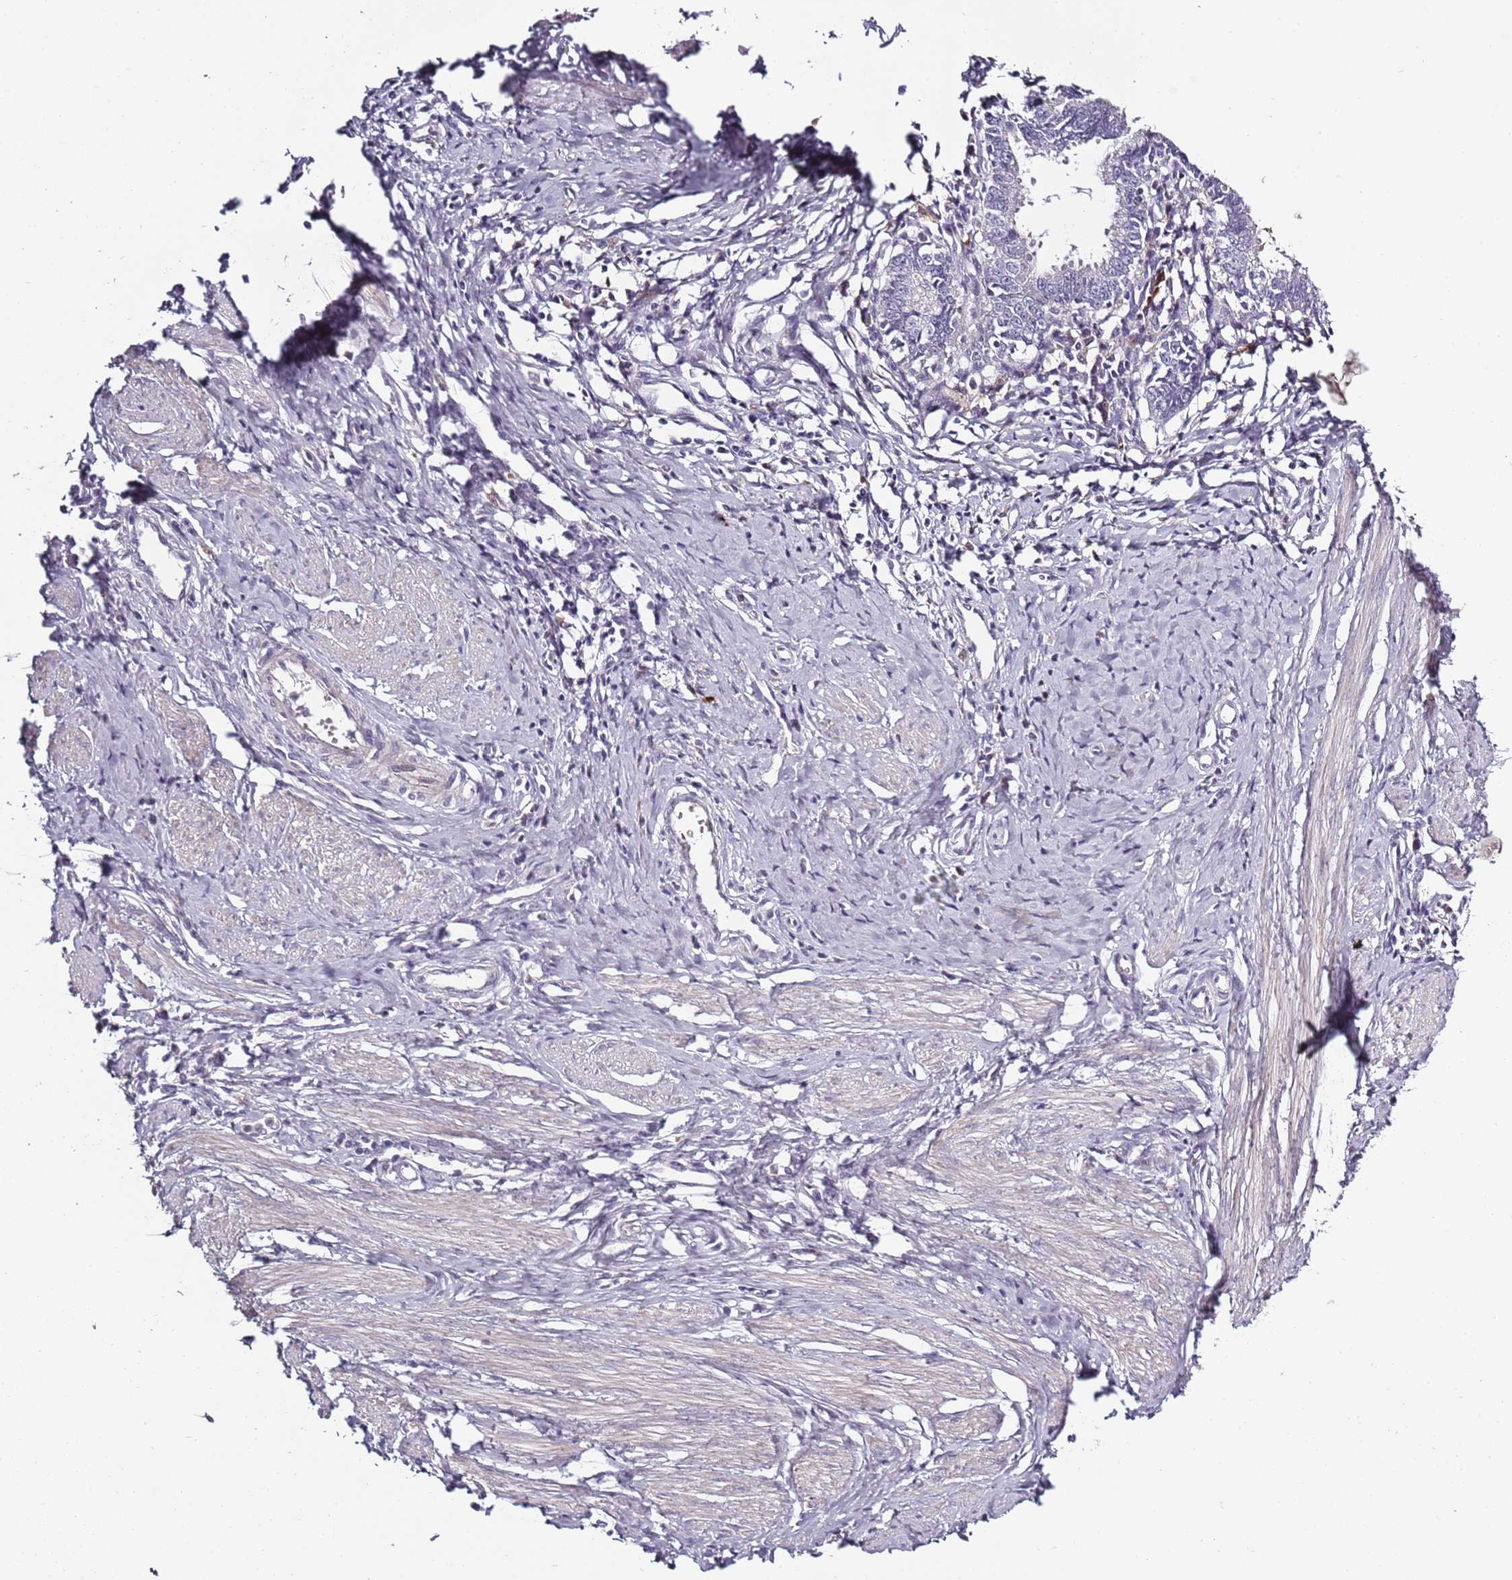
{"staining": {"intensity": "negative", "quantity": "none", "location": "none"}, "tissue": "cervical cancer", "cell_type": "Tumor cells", "image_type": "cancer", "snomed": [{"axis": "morphology", "description": "Adenocarcinoma, NOS"}, {"axis": "topography", "description": "Cervix"}], "caption": "Tumor cells are negative for brown protein staining in cervical cancer (adenocarcinoma). (DAB (3,3'-diaminobenzidine) immunohistochemistry (IHC) visualized using brightfield microscopy, high magnification).", "gene": "CC2D2B", "patient": {"sex": "female", "age": 36}}